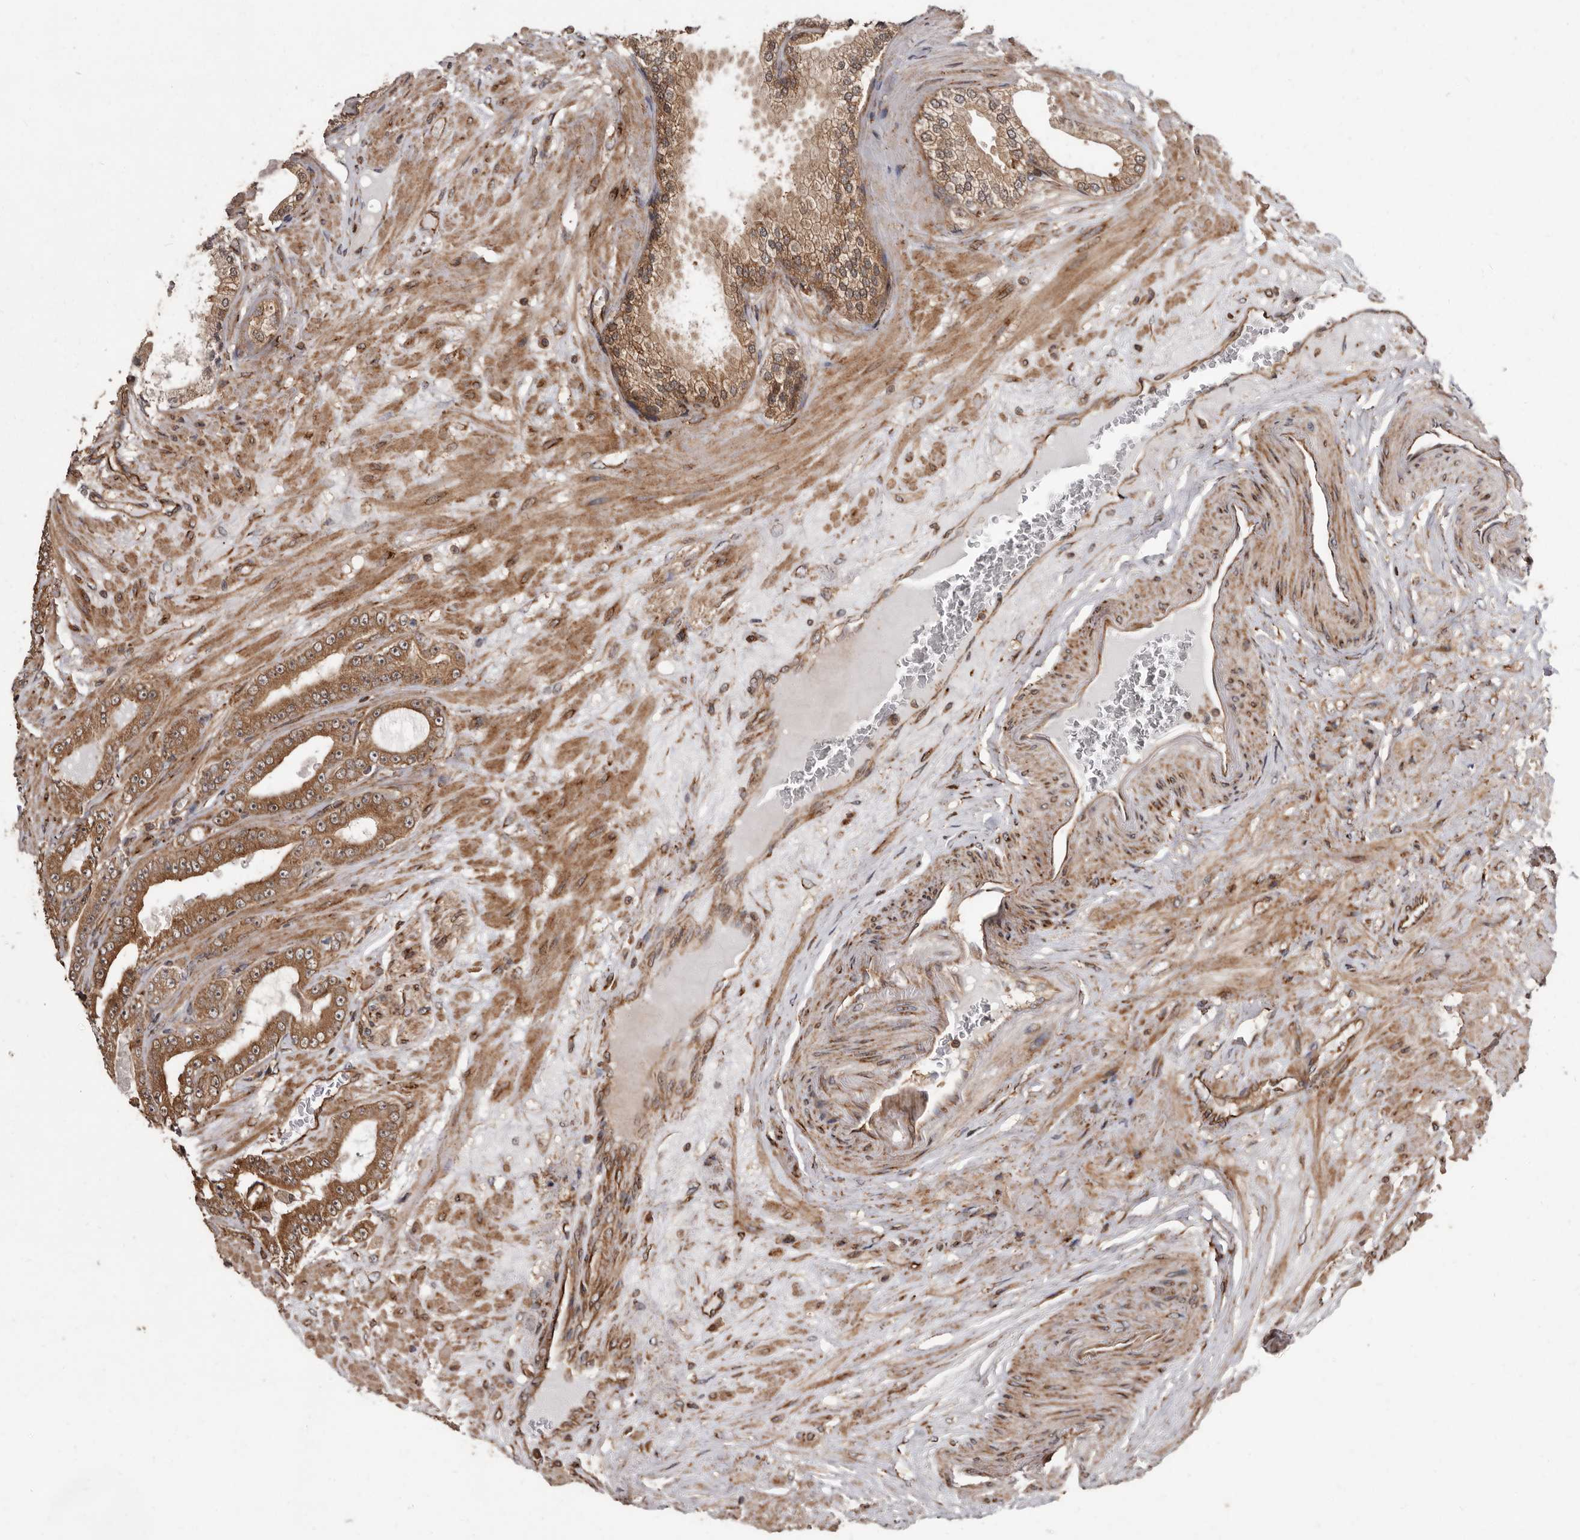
{"staining": {"intensity": "moderate", "quantity": ">75%", "location": "cytoplasmic/membranous"}, "tissue": "prostate cancer", "cell_type": "Tumor cells", "image_type": "cancer", "snomed": [{"axis": "morphology", "description": "Adenocarcinoma, Low grade"}, {"axis": "topography", "description": "Prostate"}], "caption": "Adenocarcinoma (low-grade) (prostate) stained with a brown dye exhibits moderate cytoplasmic/membranous positive expression in about >75% of tumor cells.", "gene": "FLAD1", "patient": {"sex": "male", "age": 63}}